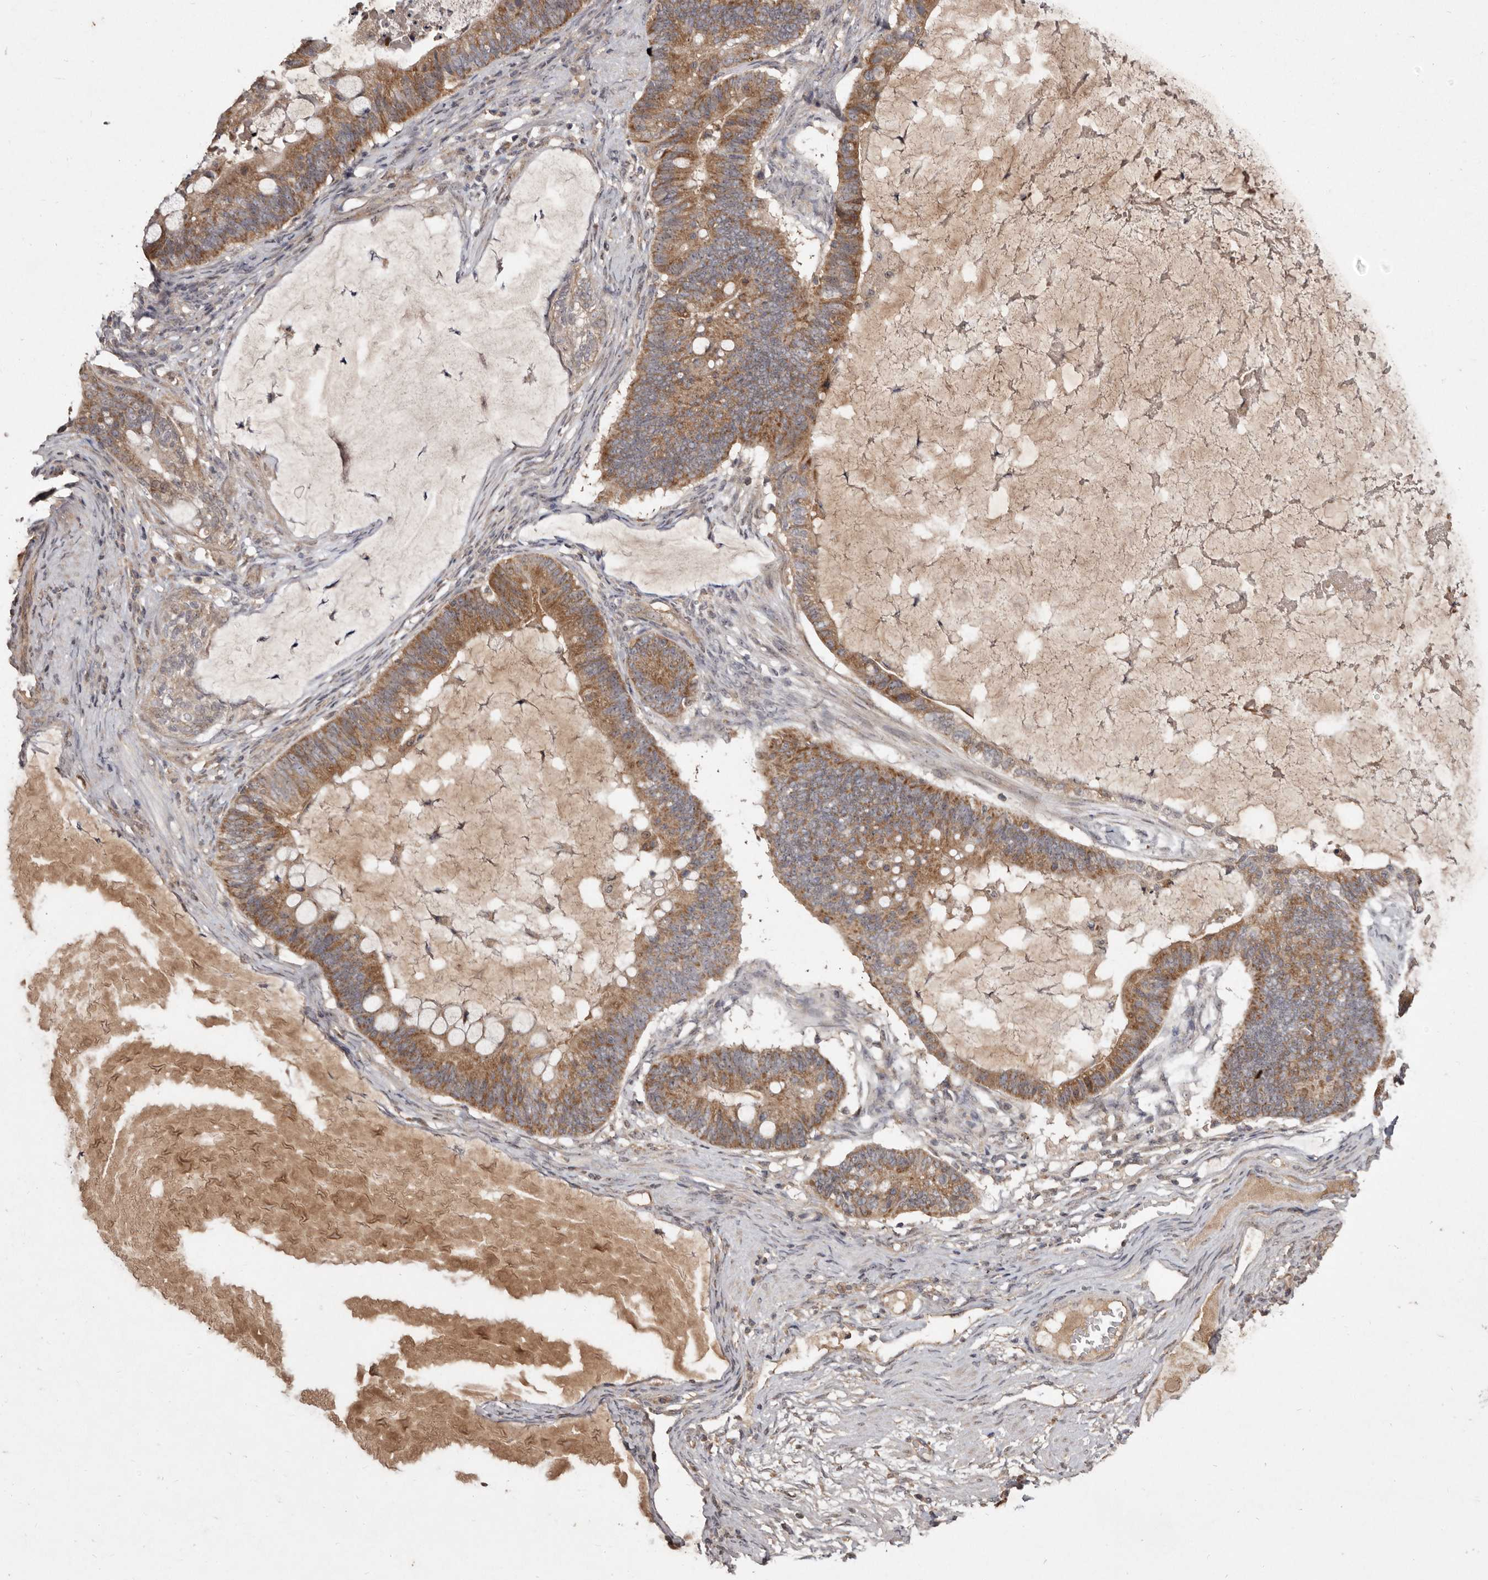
{"staining": {"intensity": "moderate", "quantity": ">75%", "location": "cytoplasmic/membranous"}, "tissue": "ovarian cancer", "cell_type": "Tumor cells", "image_type": "cancer", "snomed": [{"axis": "morphology", "description": "Cystadenocarcinoma, mucinous, NOS"}, {"axis": "topography", "description": "Ovary"}], "caption": "The photomicrograph displays a brown stain indicating the presence of a protein in the cytoplasmic/membranous of tumor cells in ovarian mucinous cystadenocarcinoma.", "gene": "FLAD1", "patient": {"sex": "female", "age": 61}}